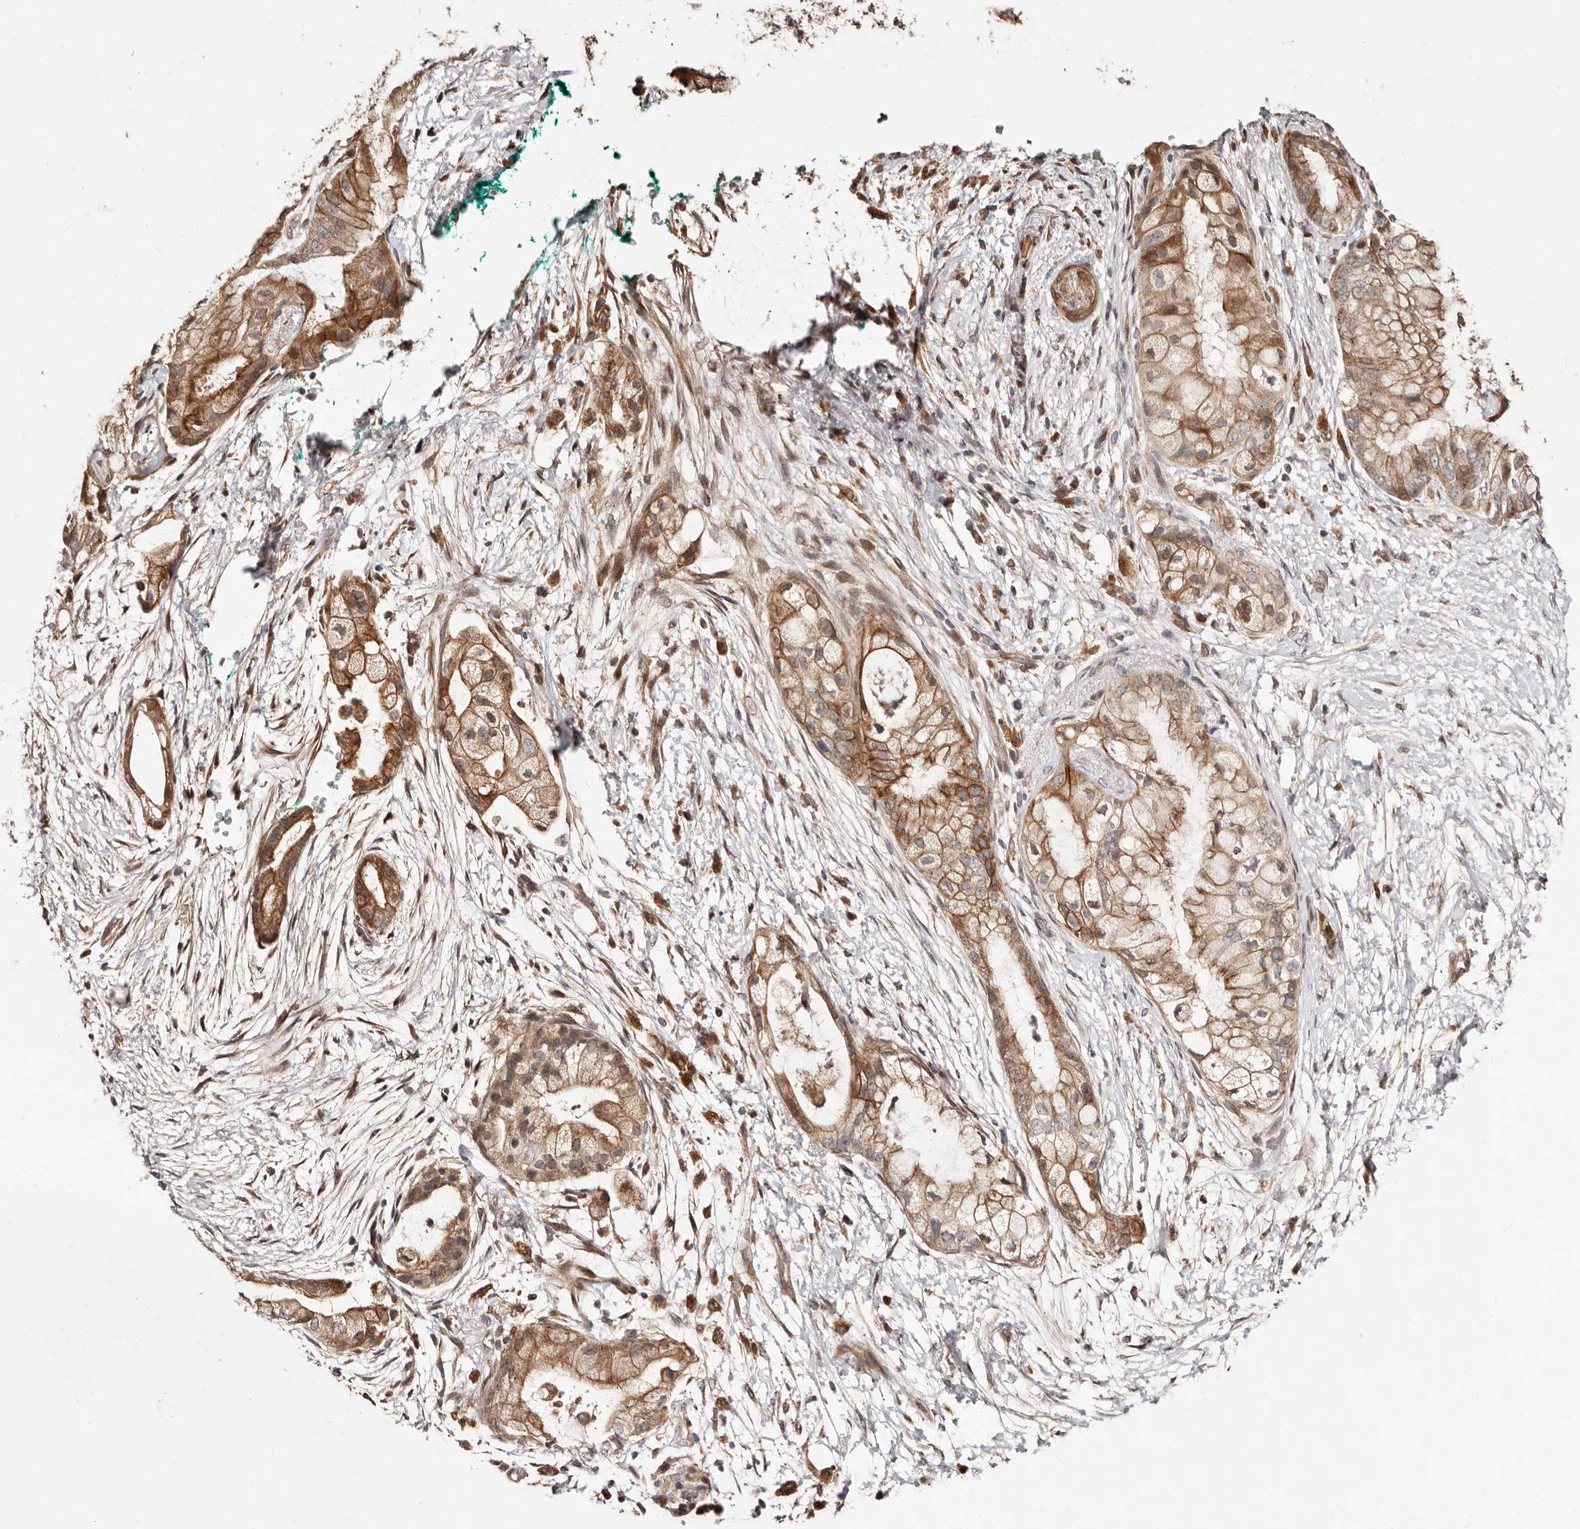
{"staining": {"intensity": "moderate", "quantity": ">75%", "location": "cytoplasmic/membranous"}, "tissue": "pancreatic cancer", "cell_type": "Tumor cells", "image_type": "cancer", "snomed": [{"axis": "morphology", "description": "Adenocarcinoma, NOS"}, {"axis": "topography", "description": "Pancreas"}], "caption": "Adenocarcinoma (pancreatic) stained with immunohistochemistry (IHC) demonstrates moderate cytoplasmic/membranous staining in about >75% of tumor cells.", "gene": "APOL6", "patient": {"sex": "male", "age": 53}}